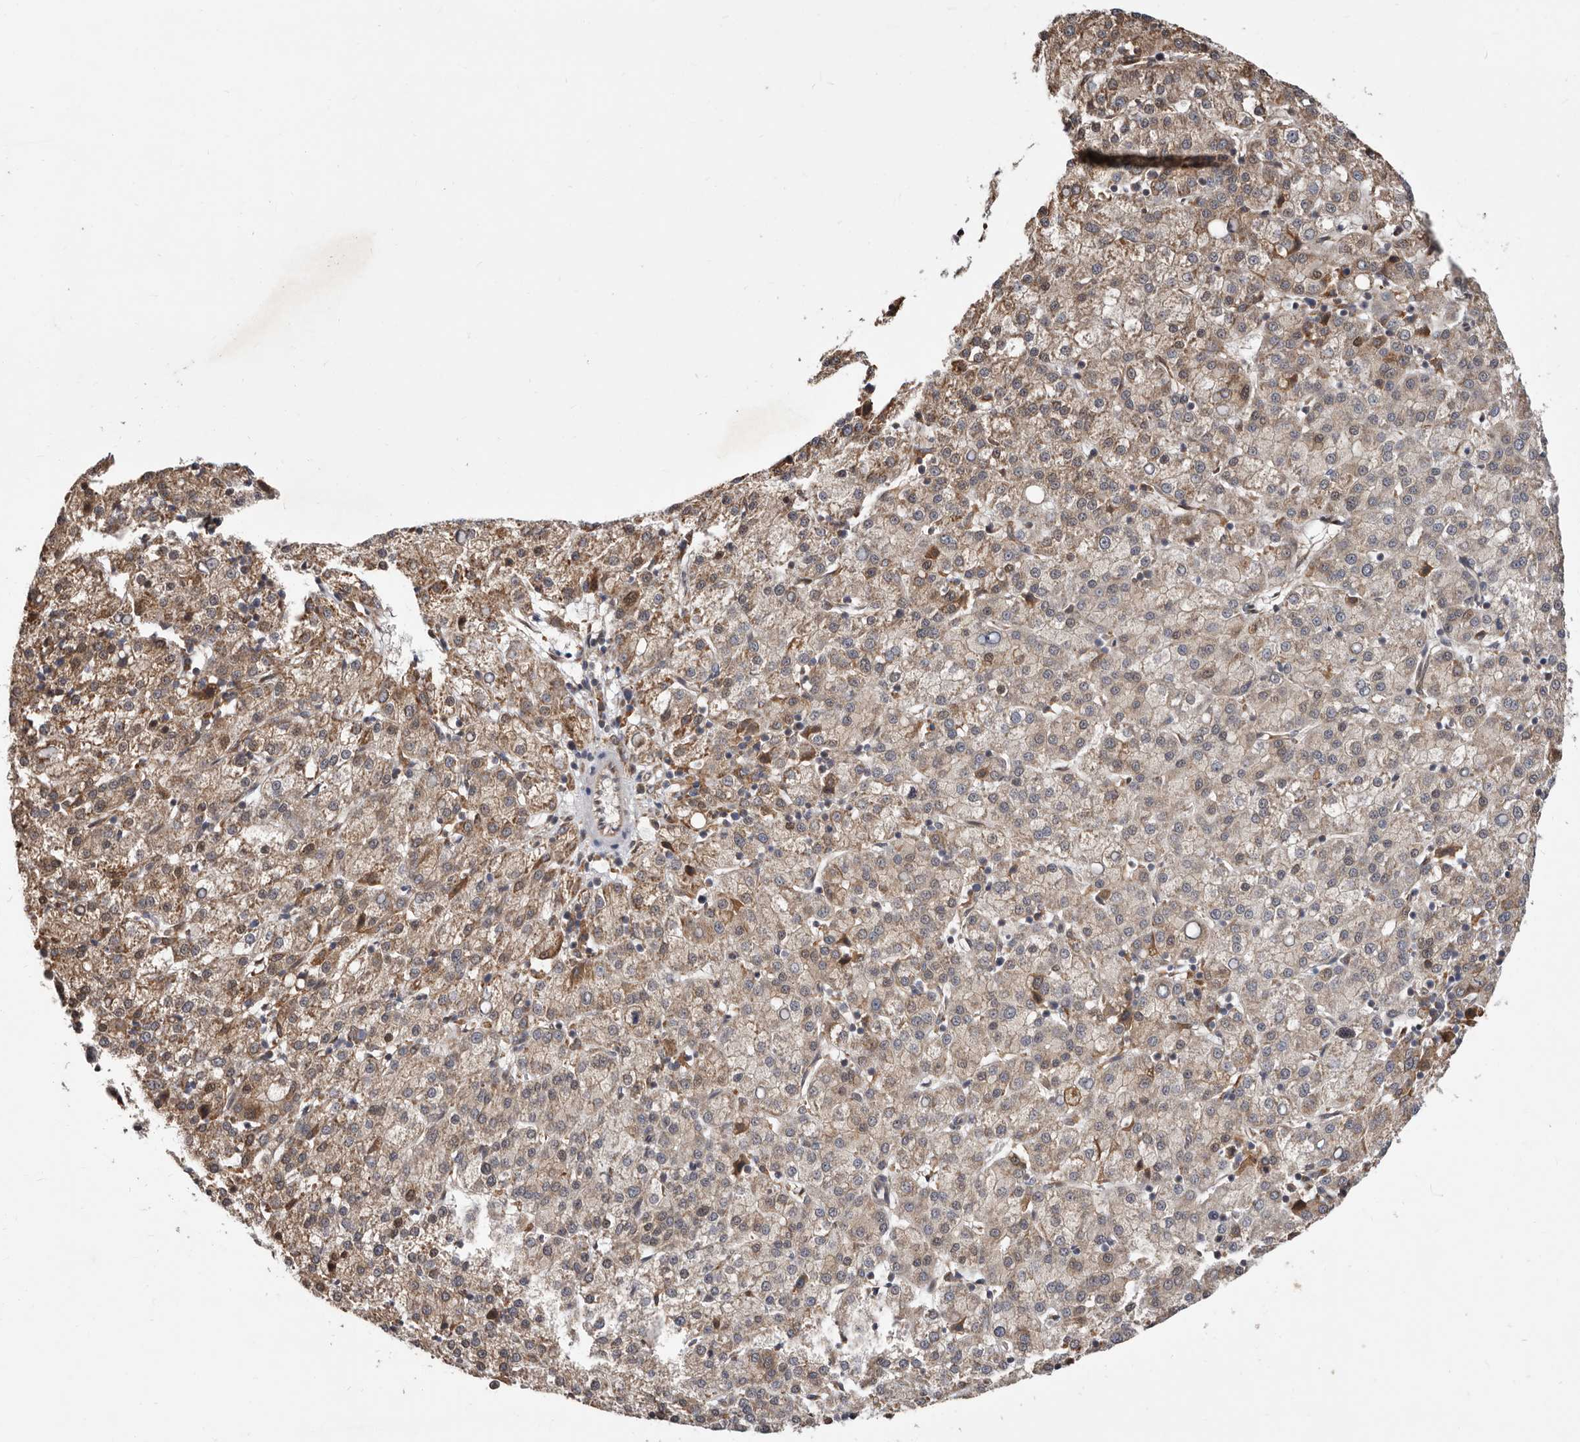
{"staining": {"intensity": "moderate", "quantity": "25%-75%", "location": "cytoplasmic/membranous"}, "tissue": "liver cancer", "cell_type": "Tumor cells", "image_type": "cancer", "snomed": [{"axis": "morphology", "description": "Carcinoma, Hepatocellular, NOS"}, {"axis": "topography", "description": "Liver"}], "caption": "Moderate cytoplasmic/membranous staining for a protein is identified in about 25%-75% of tumor cells of liver hepatocellular carcinoma using IHC.", "gene": "RRM2B", "patient": {"sex": "female", "age": 58}}